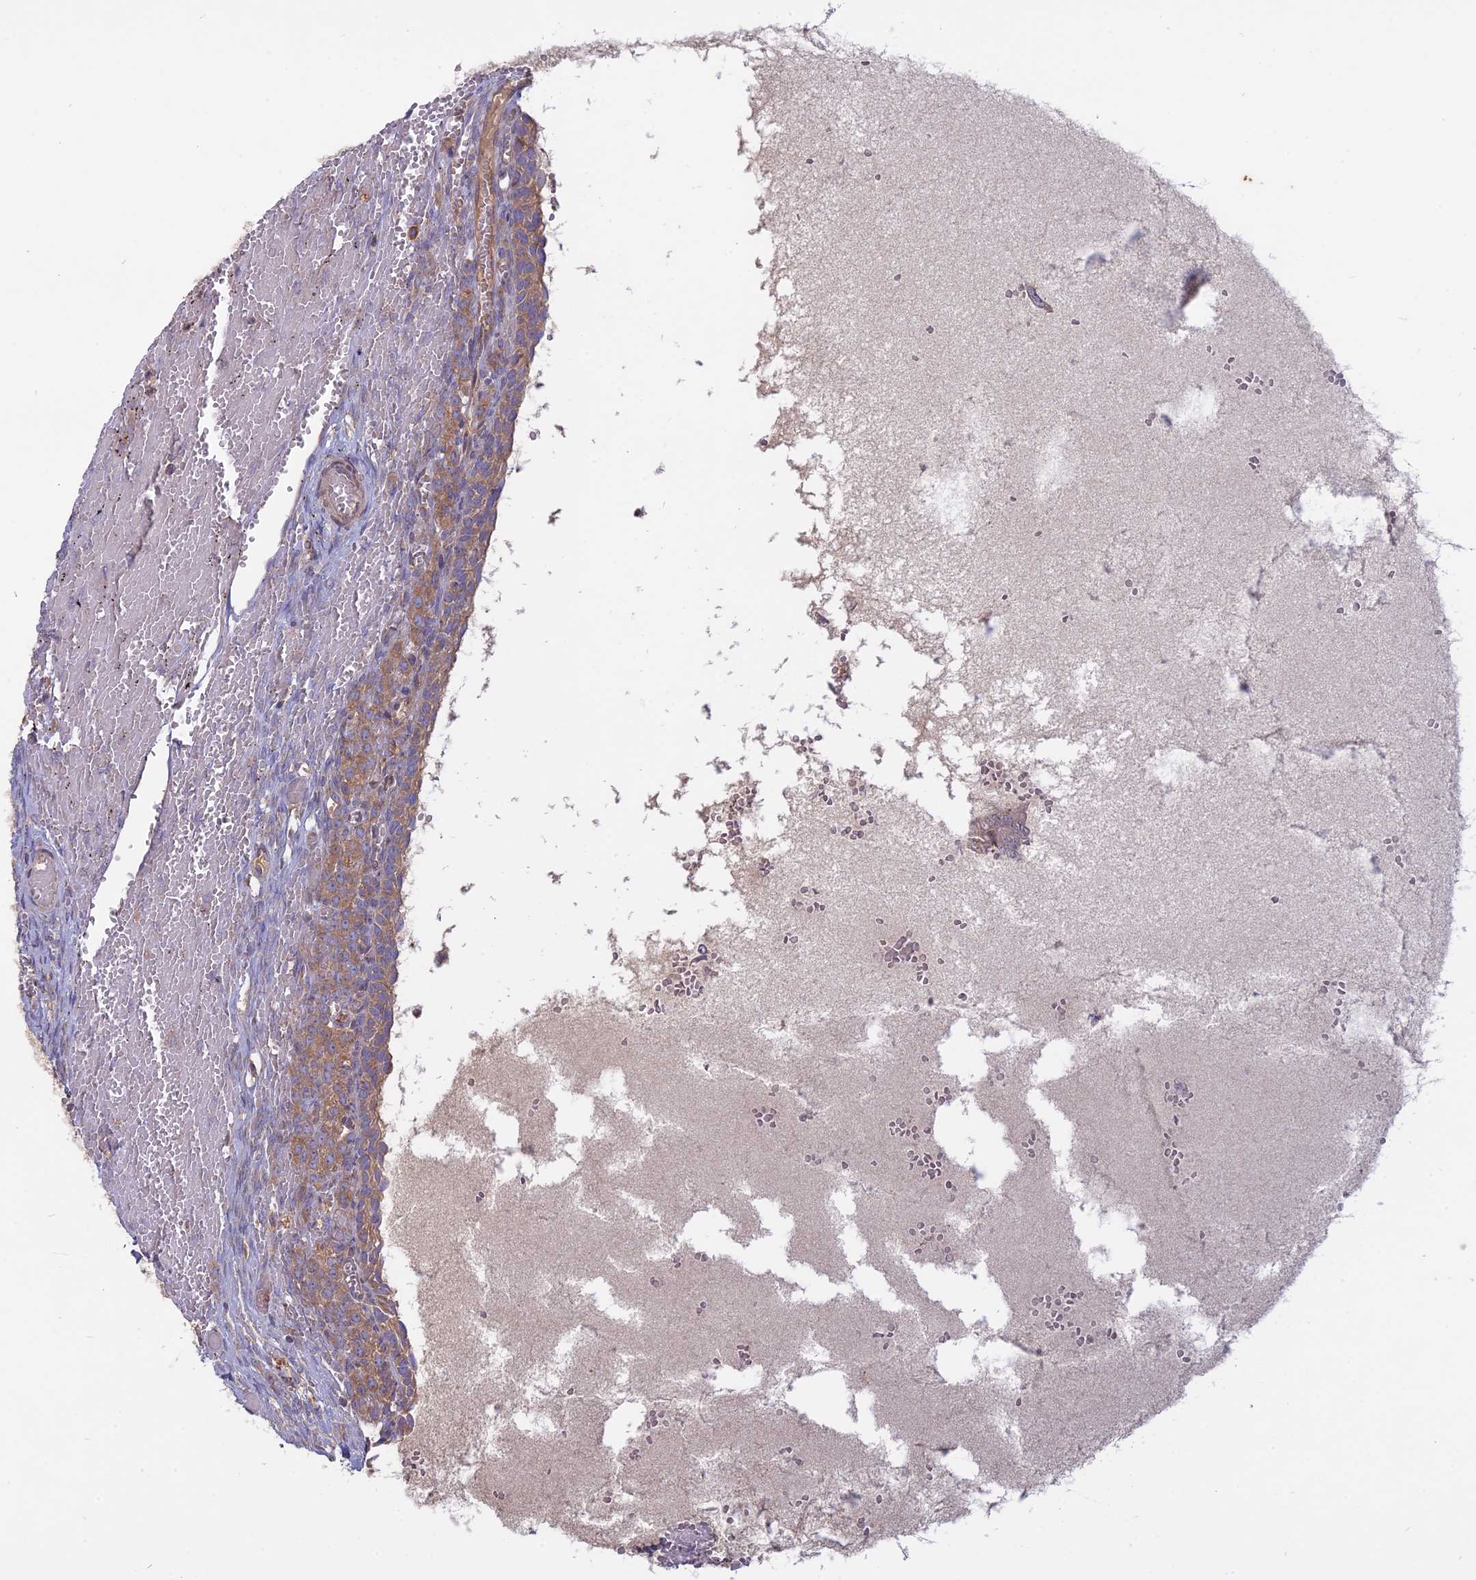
{"staining": {"intensity": "negative", "quantity": "none", "location": "none"}, "tissue": "ovary", "cell_type": "Ovarian stroma cells", "image_type": "normal", "snomed": [{"axis": "morphology", "description": "Adenocarcinoma, NOS"}, {"axis": "topography", "description": "Endometrium"}], "caption": "Ovarian stroma cells are negative for protein expression in benign human ovary. Brightfield microscopy of immunohistochemistry stained with DAB (3,3'-diaminobenzidine) (brown) and hematoxylin (blue), captured at high magnification.", "gene": "TMEM208", "patient": {"sex": "female", "age": 32}}